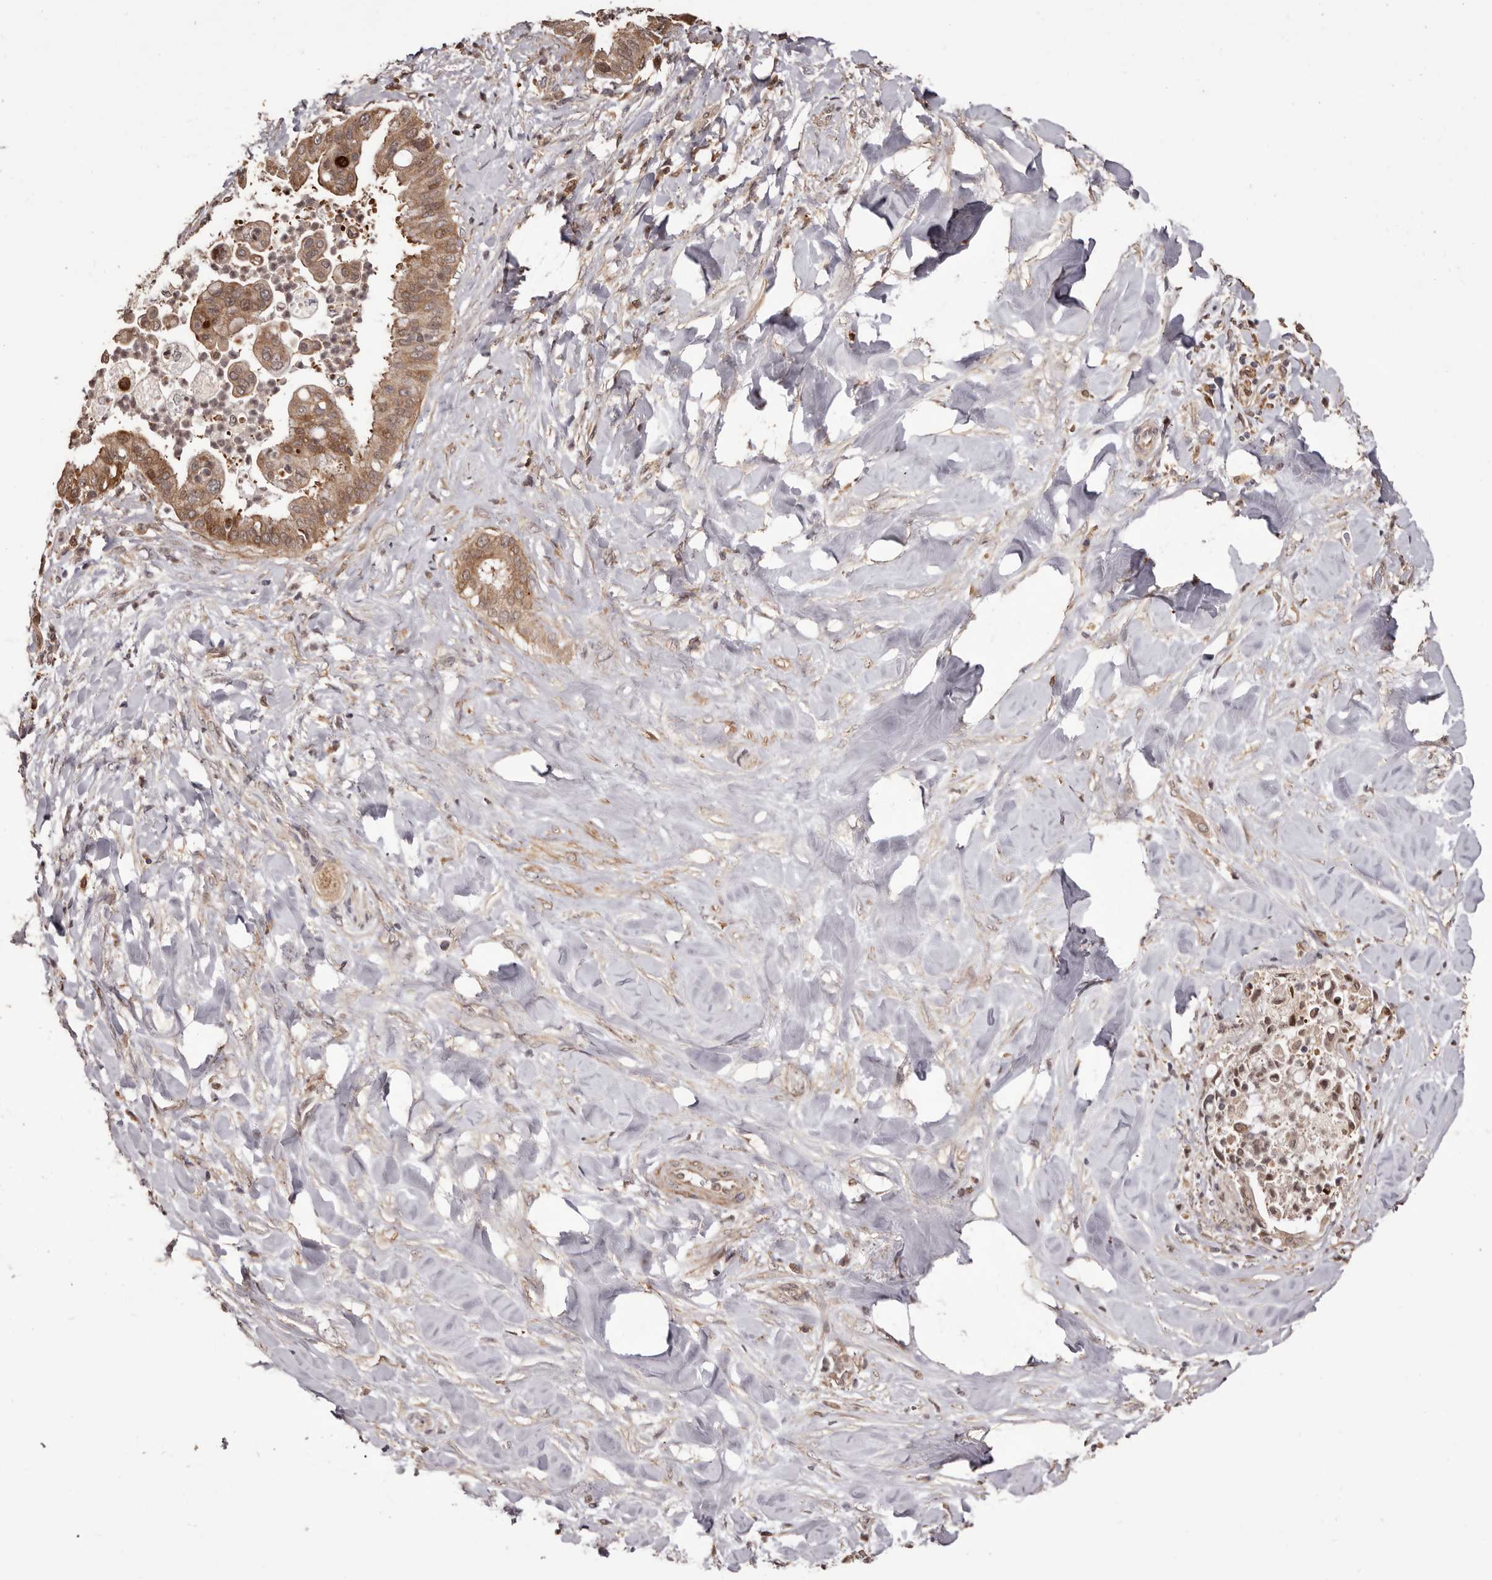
{"staining": {"intensity": "moderate", "quantity": ">75%", "location": "cytoplasmic/membranous"}, "tissue": "liver cancer", "cell_type": "Tumor cells", "image_type": "cancer", "snomed": [{"axis": "morphology", "description": "Cholangiocarcinoma"}, {"axis": "topography", "description": "Liver"}], "caption": "Tumor cells reveal medium levels of moderate cytoplasmic/membranous expression in about >75% of cells in human liver cholangiocarcinoma. (Brightfield microscopy of DAB IHC at high magnification).", "gene": "ZCCHC7", "patient": {"sex": "female", "age": 54}}